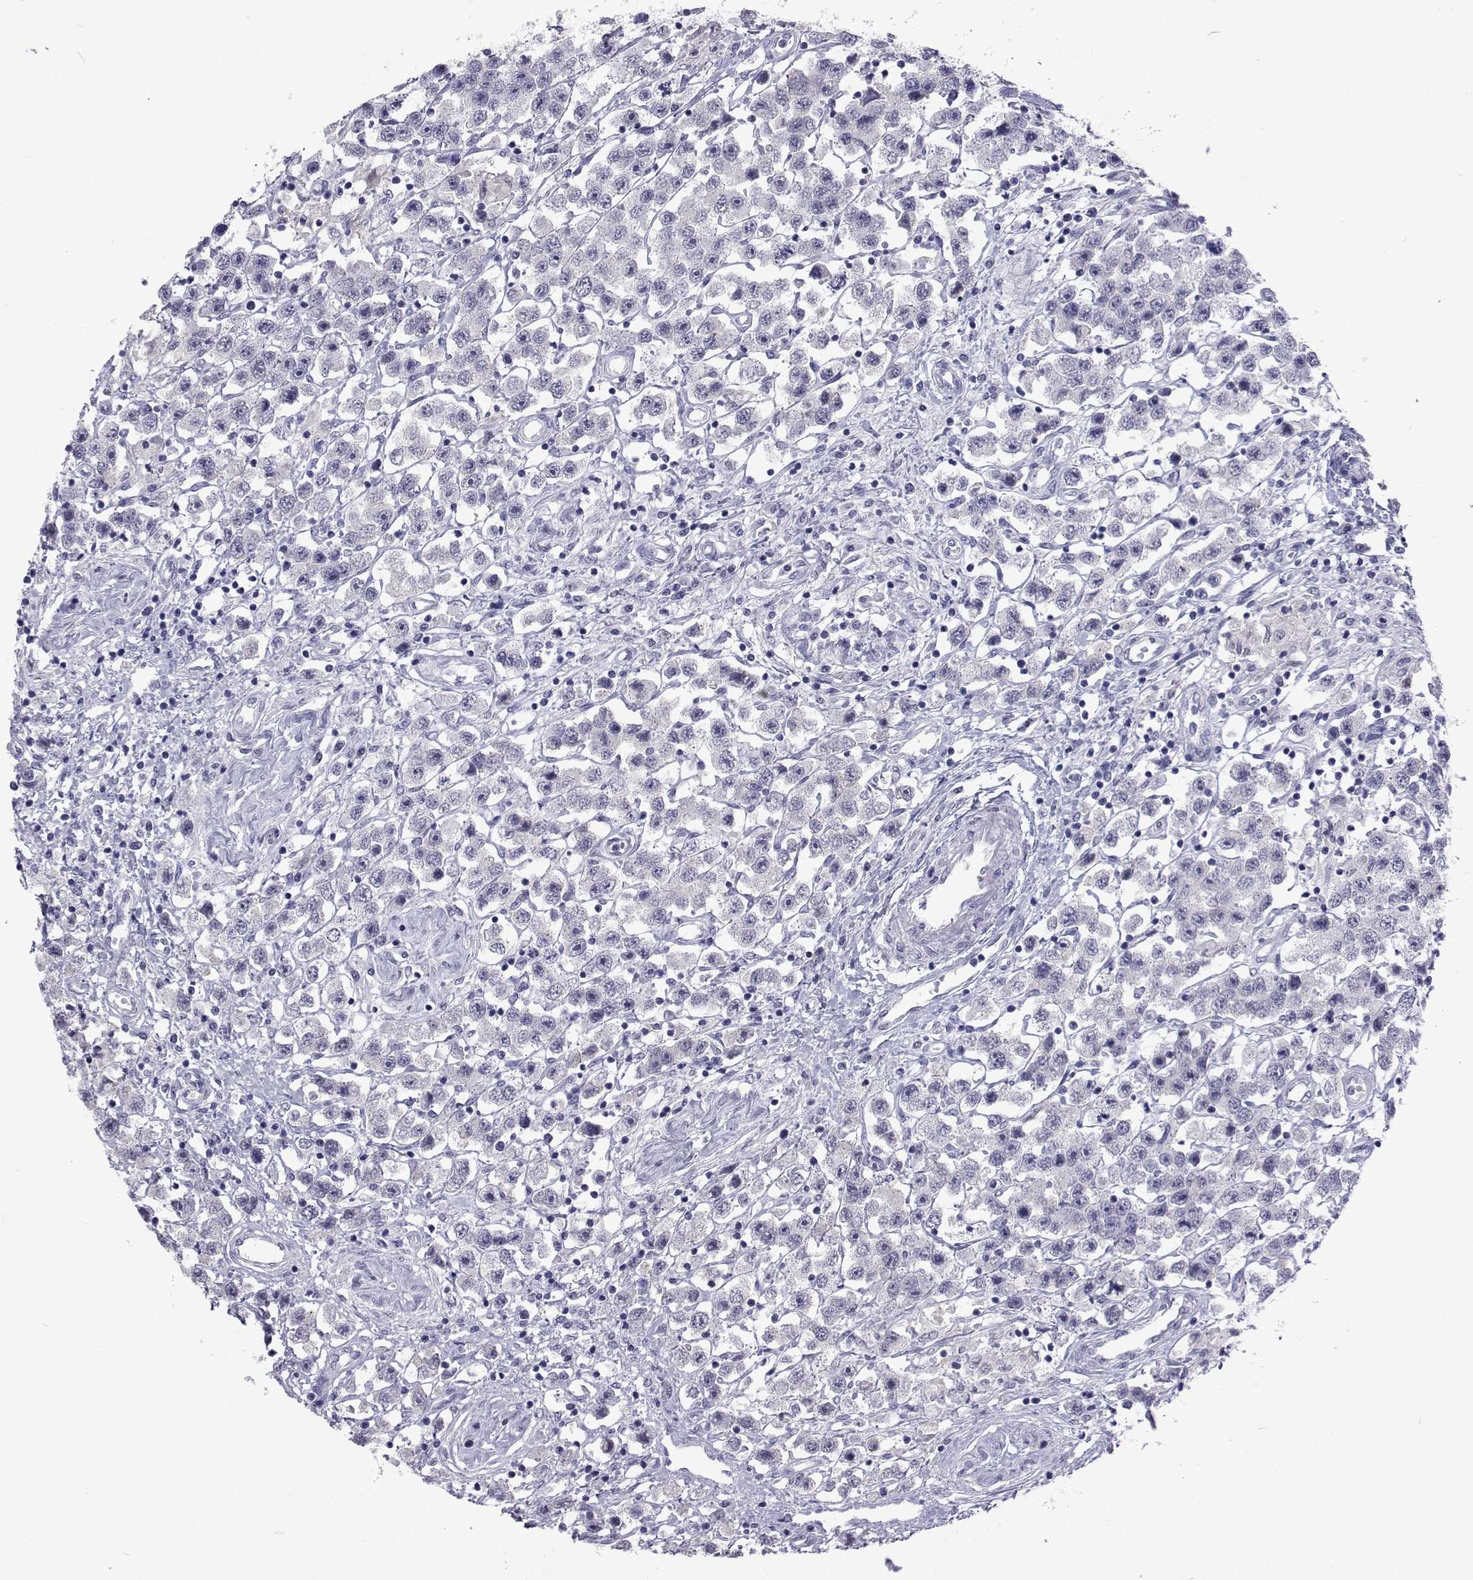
{"staining": {"intensity": "negative", "quantity": "none", "location": "none"}, "tissue": "testis cancer", "cell_type": "Tumor cells", "image_type": "cancer", "snomed": [{"axis": "morphology", "description": "Seminoma, NOS"}, {"axis": "topography", "description": "Testis"}], "caption": "This is a micrograph of immunohistochemistry staining of testis cancer, which shows no positivity in tumor cells. (Stains: DAB (3,3'-diaminobenzidine) IHC with hematoxylin counter stain, Microscopy: brightfield microscopy at high magnification).", "gene": "GALM", "patient": {"sex": "male", "age": 45}}